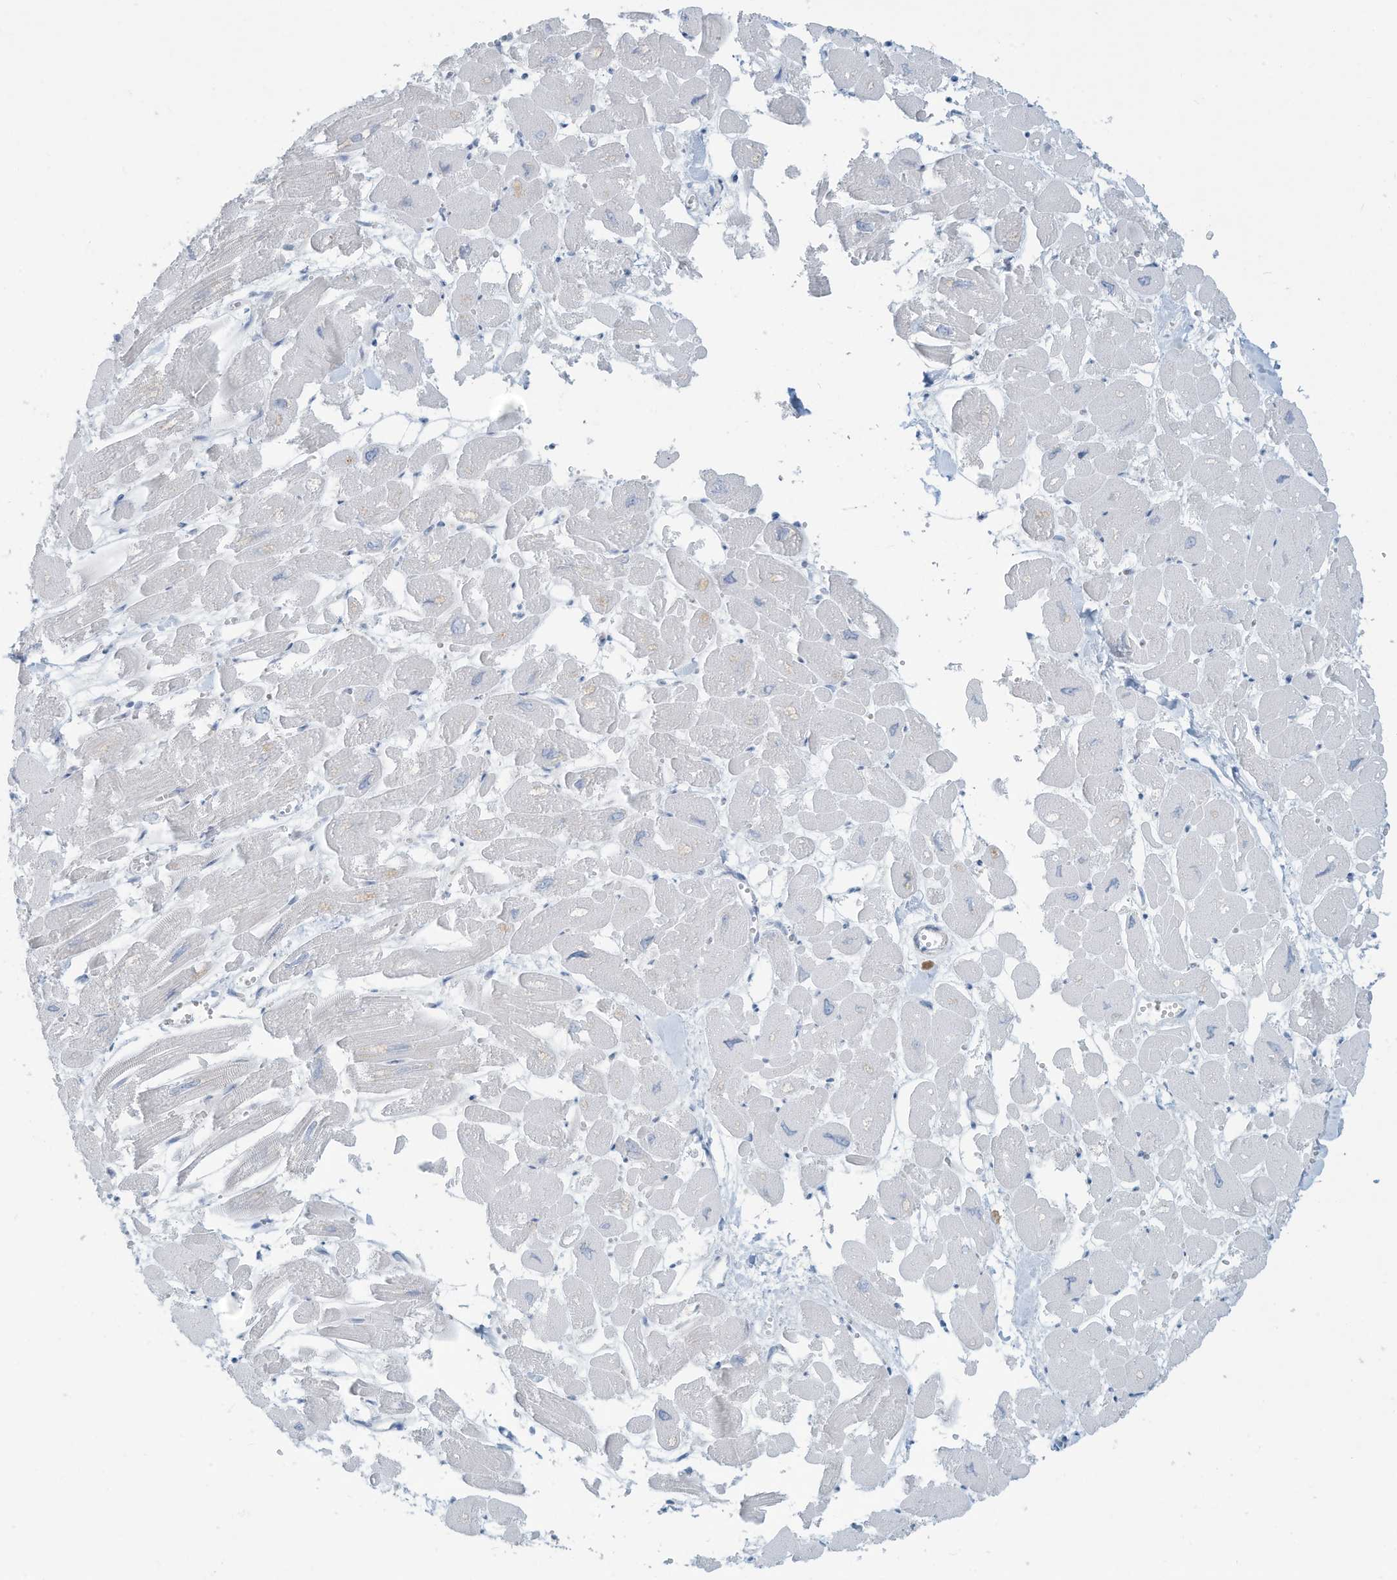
{"staining": {"intensity": "negative", "quantity": "none", "location": "none"}, "tissue": "heart muscle", "cell_type": "Cardiomyocytes", "image_type": "normal", "snomed": [{"axis": "morphology", "description": "Normal tissue, NOS"}, {"axis": "topography", "description": "Heart"}], "caption": "A photomicrograph of heart muscle stained for a protein demonstrates no brown staining in cardiomyocytes.", "gene": "ERI2", "patient": {"sex": "male", "age": 54}}